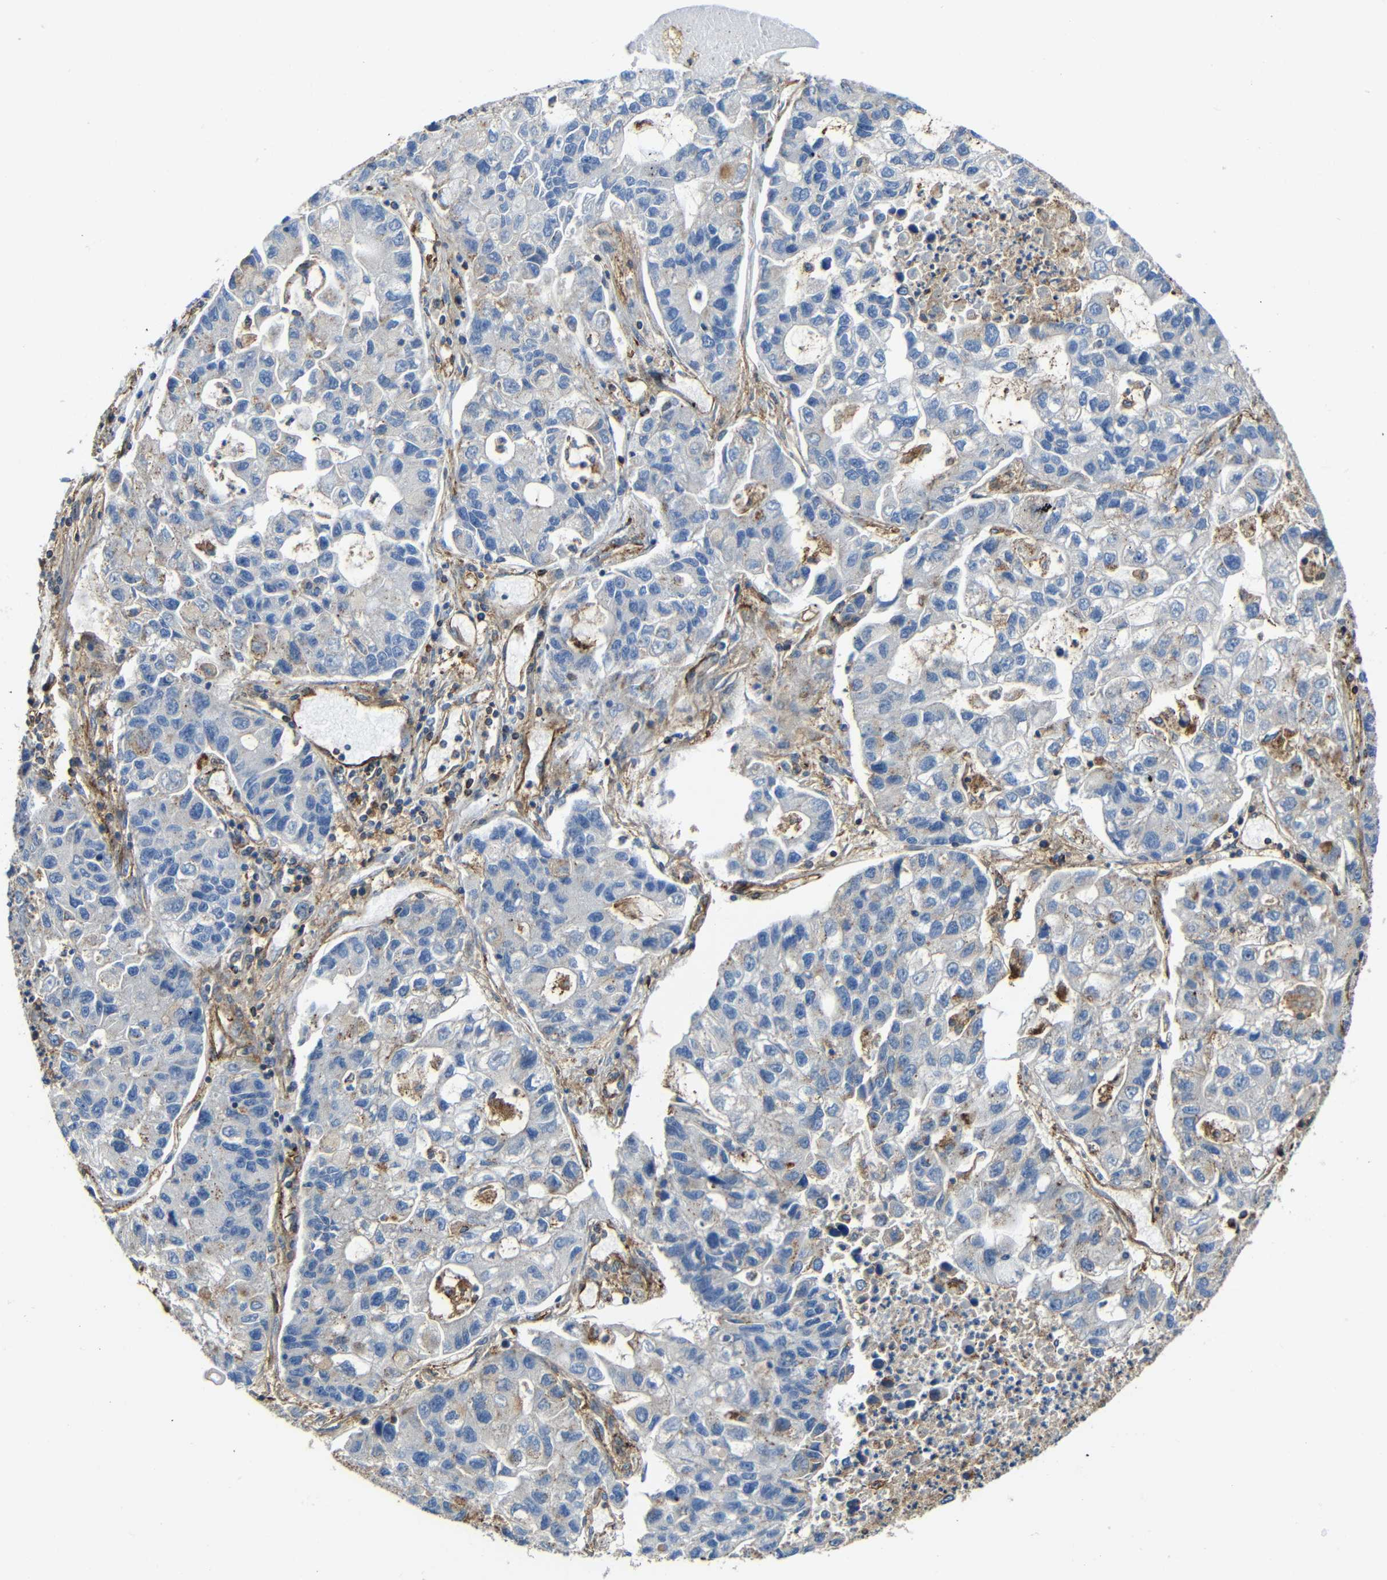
{"staining": {"intensity": "weak", "quantity": "<25%", "location": "cytoplasmic/membranous"}, "tissue": "lung cancer", "cell_type": "Tumor cells", "image_type": "cancer", "snomed": [{"axis": "morphology", "description": "Adenocarcinoma, NOS"}, {"axis": "topography", "description": "Lung"}], "caption": "Tumor cells are negative for protein expression in human lung adenocarcinoma.", "gene": "IGSF10", "patient": {"sex": "female", "age": 51}}